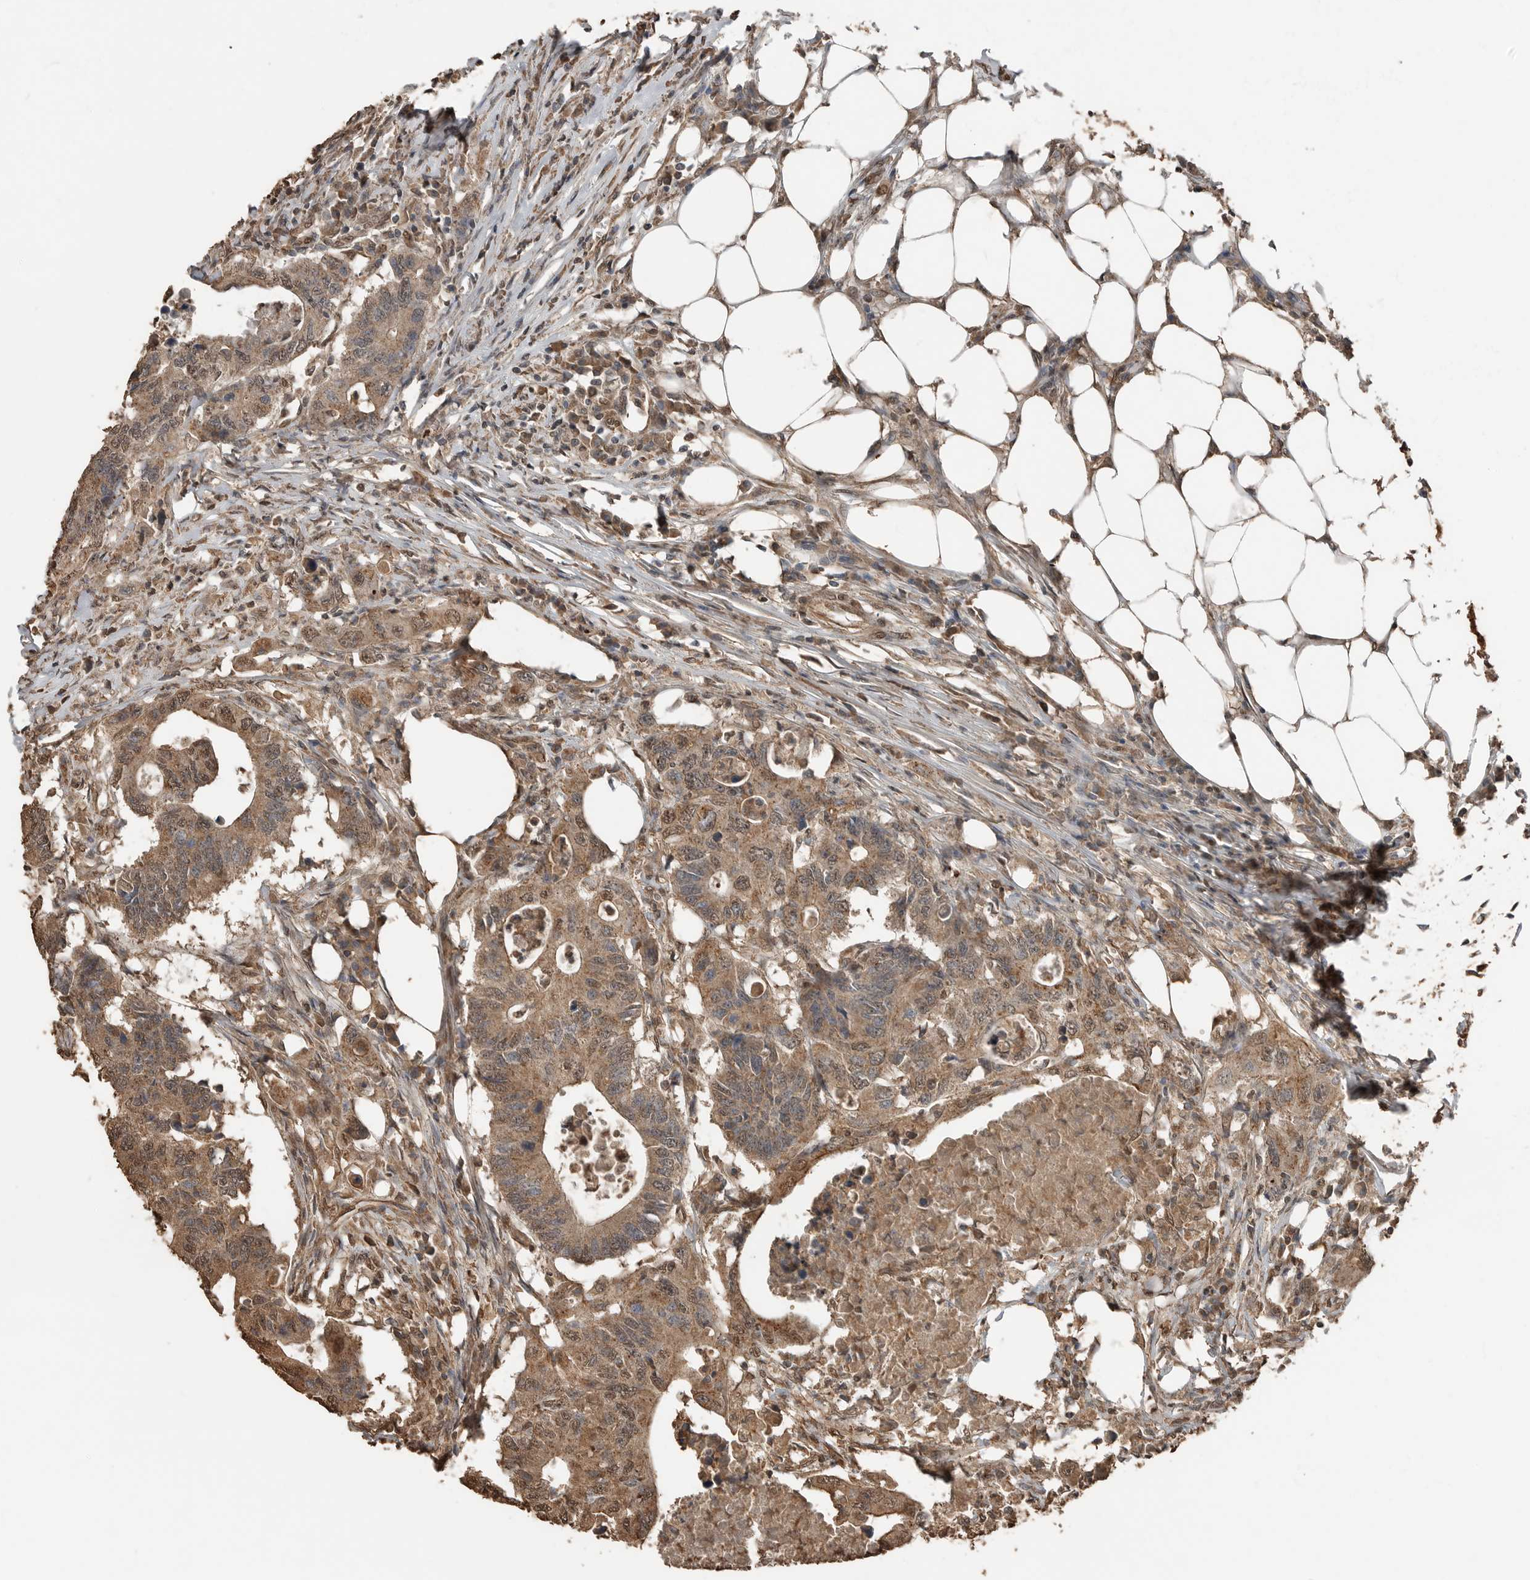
{"staining": {"intensity": "moderate", "quantity": ">75%", "location": "cytoplasmic/membranous,nuclear"}, "tissue": "colorectal cancer", "cell_type": "Tumor cells", "image_type": "cancer", "snomed": [{"axis": "morphology", "description": "Adenocarcinoma, NOS"}, {"axis": "topography", "description": "Colon"}], "caption": "Protein expression by immunohistochemistry (IHC) exhibits moderate cytoplasmic/membranous and nuclear staining in approximately >75% of tumor cells in adenocarcinoma (colorectal). (DAB IHC, brown staining for protein, blue staining for nuclei).", "gene": "BLZF1", "patient": {"sex": "male", "age": 71}}